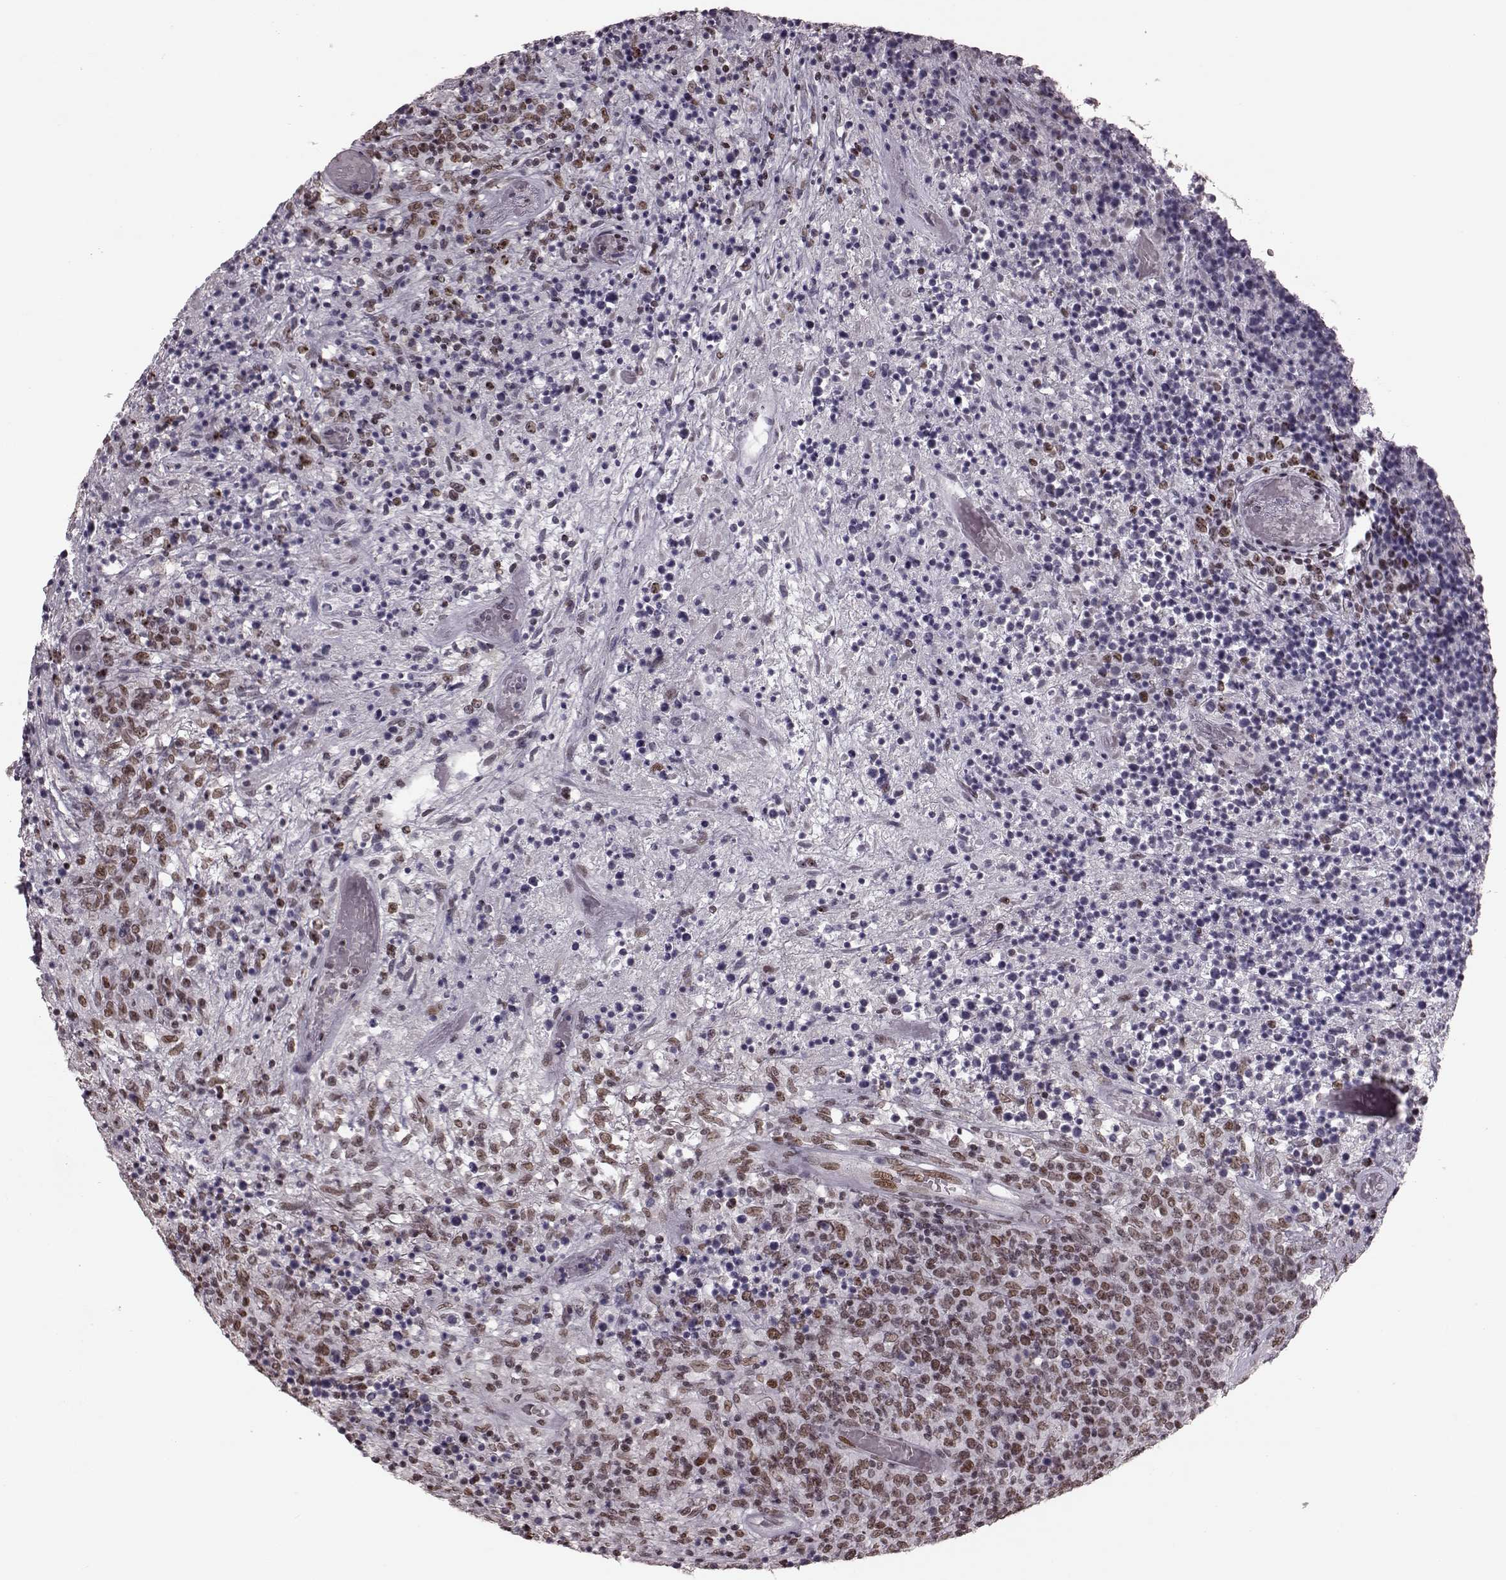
{"staining": {"intensity": "moderate", "quantity": ">75%", "location": "nuclear"}, "tissue": "lymphoma", "cell_type": "Tumor cells", "image_type": "cancer", "snomed": [{"axis": "morphology", "description": "Malignant lymphoma, non-Hodgkin's type, High grade"}, {"axis": "topography", "description": "Lung"}], "caption": "Immunohistochemistry (IHC) (DAB (3,3'-diaminobenzidine)) staining of human lymphoma reveals moderate nuclear protein staining in approximately >75% of tumor cells.", "gene": "NR2C1", "patient": {"sex": "male", "age": 79}}